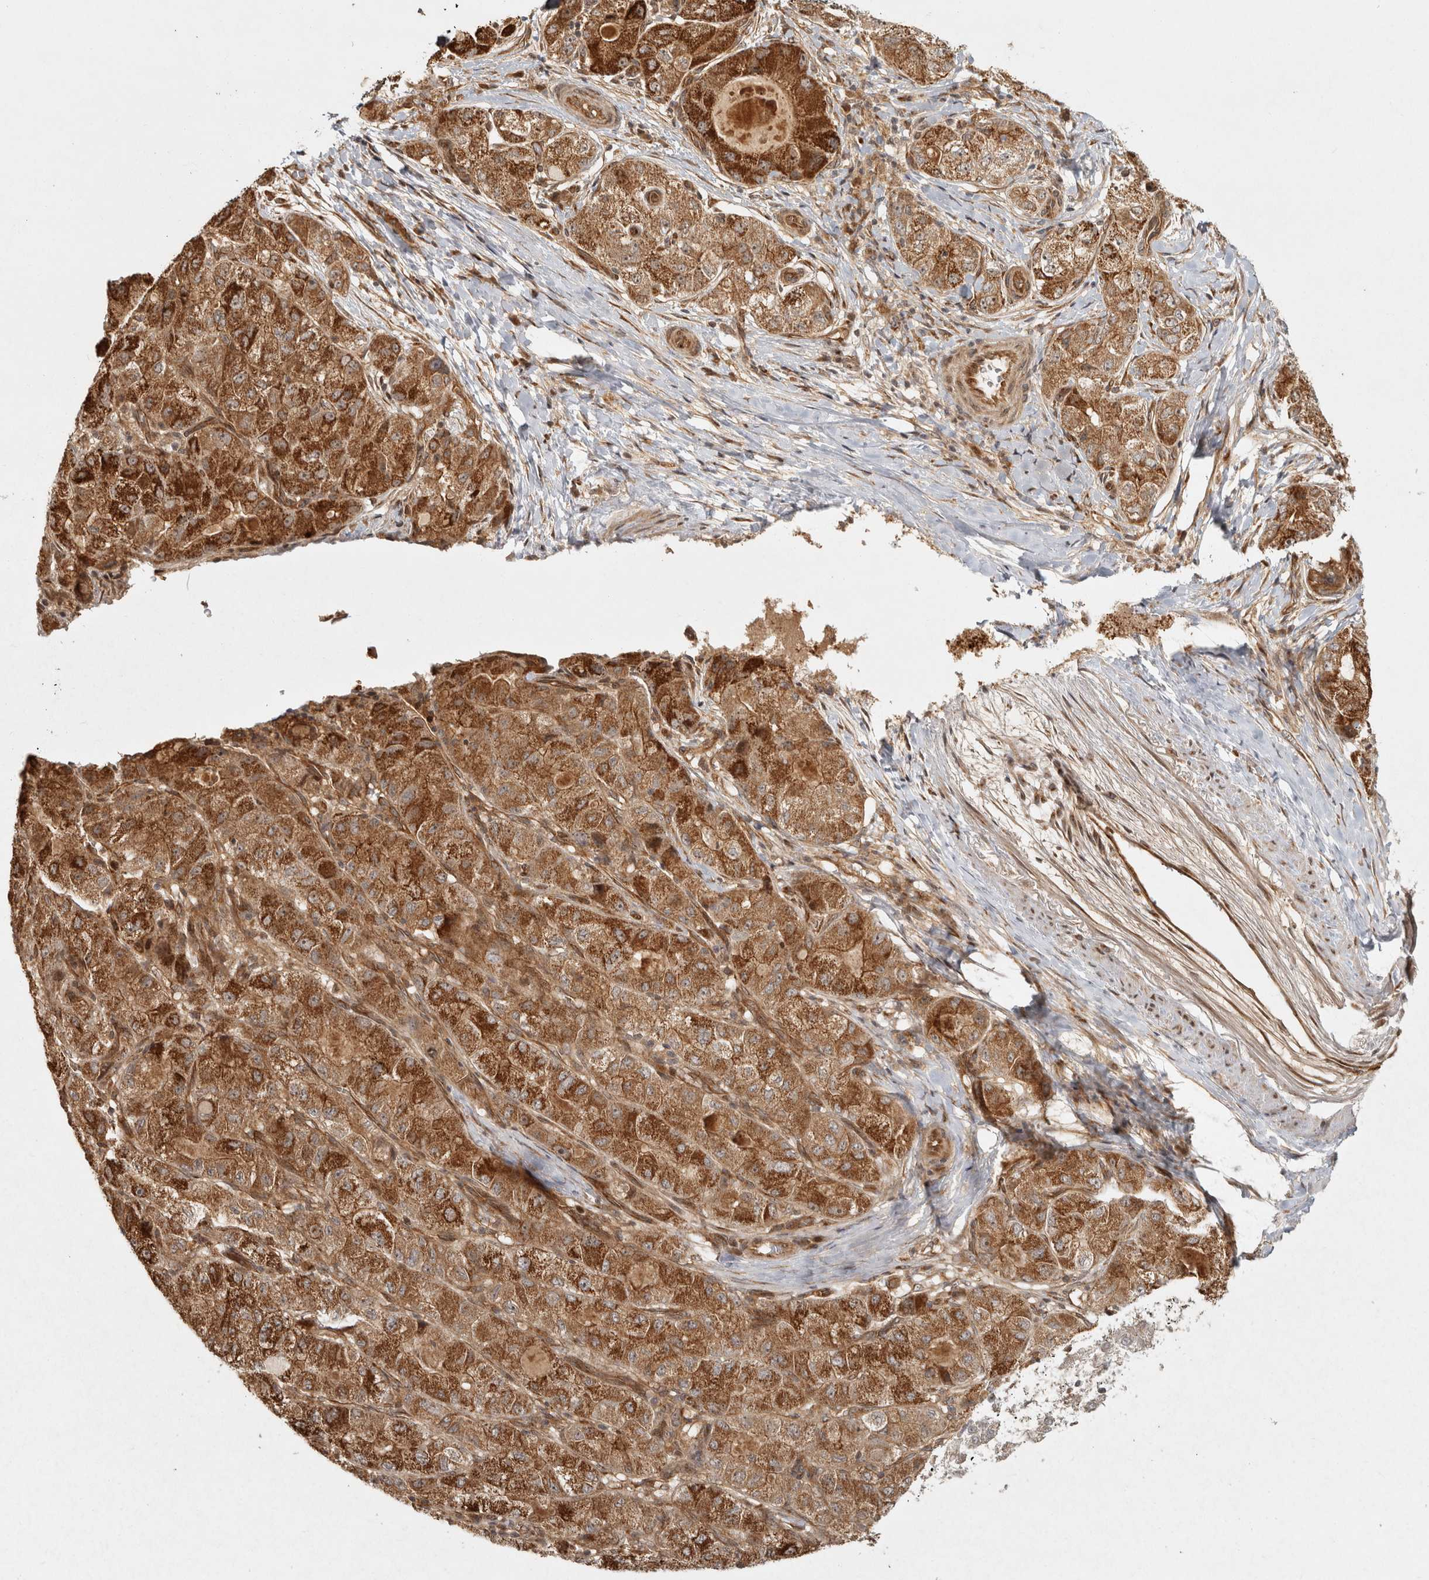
{"staining": {"intensity": "strong", "quantity": ">75%", "location": "cytoplasmic/membranous"}, "tissue": "liver cancer", "cell_type": "Tumor cells", "image_type": "cancer", "snomed": [{"axis": "morphology", "description": "Carcinoma, Hepatocellular, NOS"}, {"axis": "topography", "description": "Liver"}], "caption": "Immunohistochemistry (IHC) of hepatocellular carcinoma (liver) reveals high levels of strong cytoplasmic/membranous staining in approximately >75% of tumor cells.", "gene": "CAMSAP2", "patient": {"sex": "male", "age": 80}}